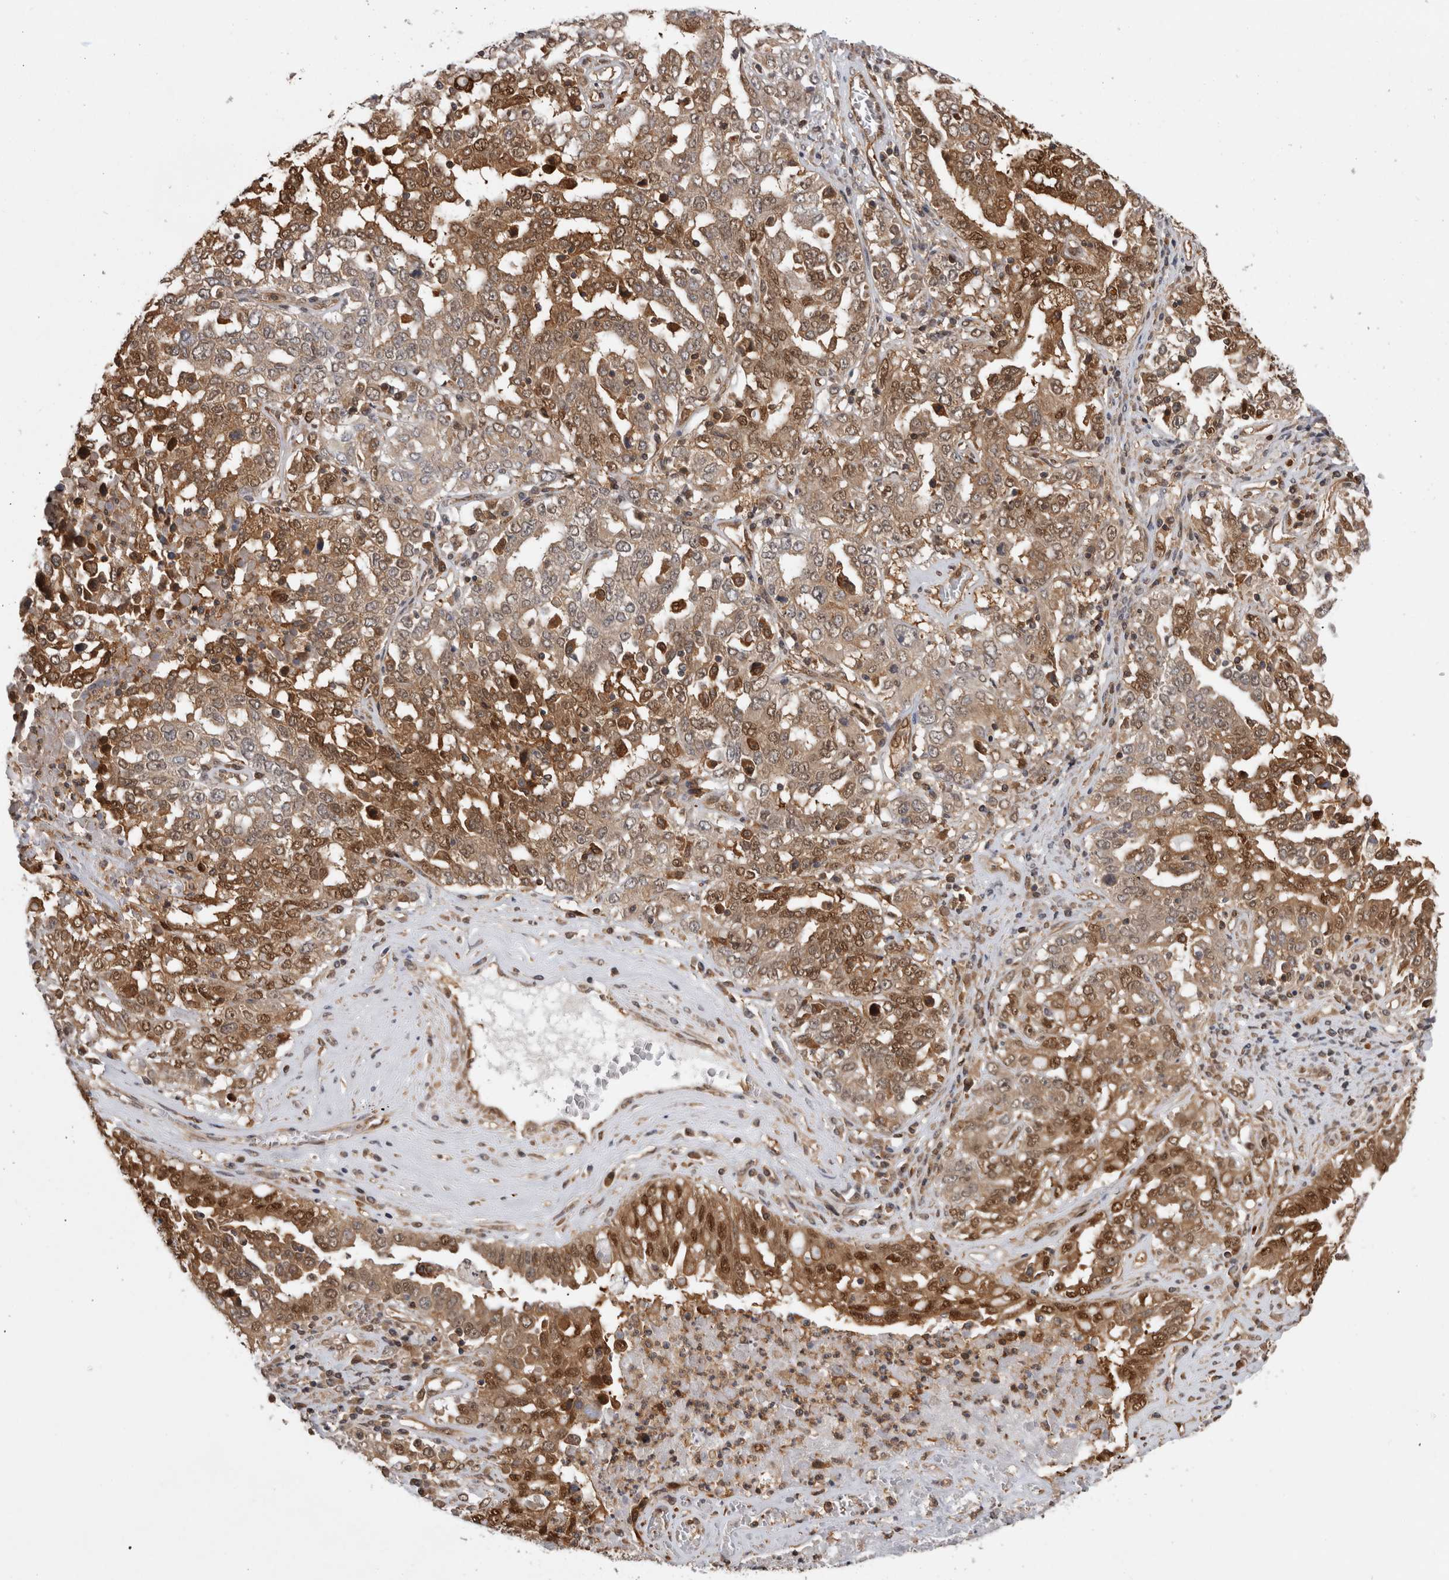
{"staining": {"intensity": "moderate", "quantity": ">75%", "location": "cytoplasmic/membranous,nuclear"}, "tissue": "ovarian cancer", "cell_type": "Tumor cells", "image_type": "cancer", "snomed": [{"axis": "morphology", "description": "Carcinoma, endometroid"}, {"axis": "topography", "description": "Ovary"}], "caption": "Human ovarian endometroid carcinoma stained with a protein marker reveals moderate staining in tumor cells.", "gene": "ASTN2", "patient": {"sex": "female", "age": 62}}